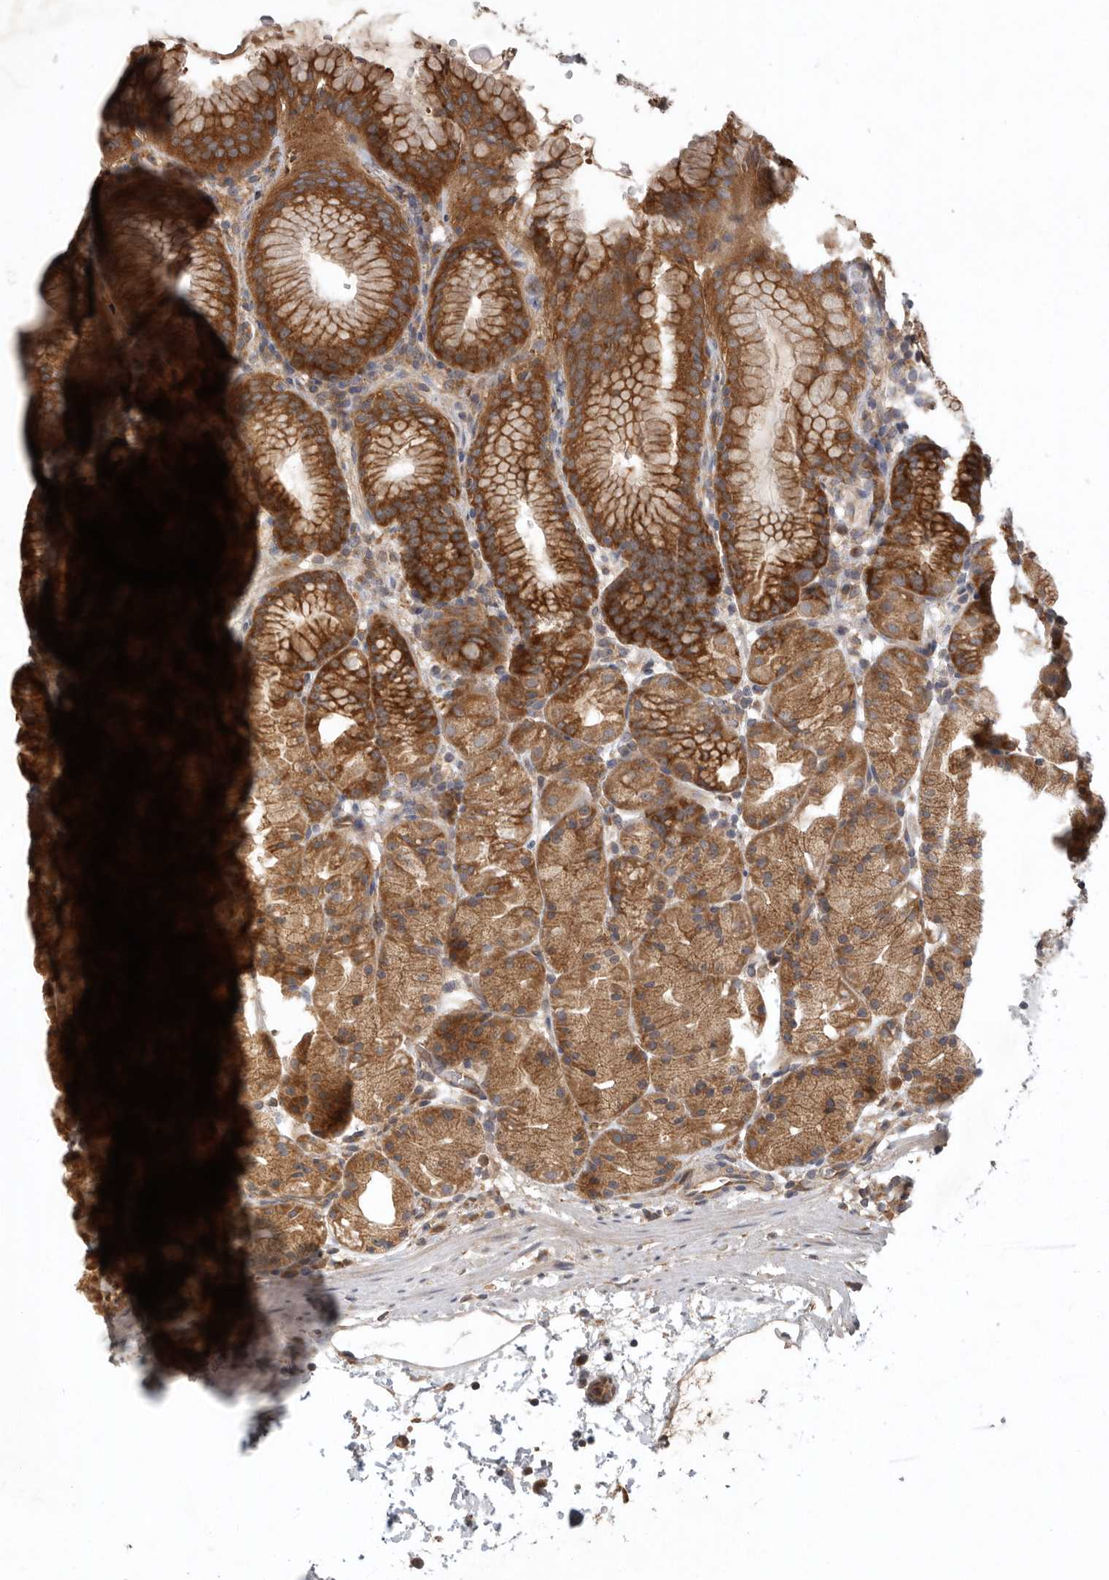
{"staining": {"intensity": "moderate", "quantity": ">75%", "location": "cytoplasmic/membranous"}, "tissue": "stomach", "cell_type": "Glandular cells", "image_type": "normal", "snomed": [{"axis": "morphology", "description": "Normal tissue, NOS"}, {"axis": "topography", "description": "Stomach, upper"}], "caption": "Brown immunohistochemical staining in normal human stomach reveals moderate cytoplasmic/membranous staining in about >75% of glandular cells.", "gene": "C1orf109", "patient": {"sex": "male", "age": 48}}